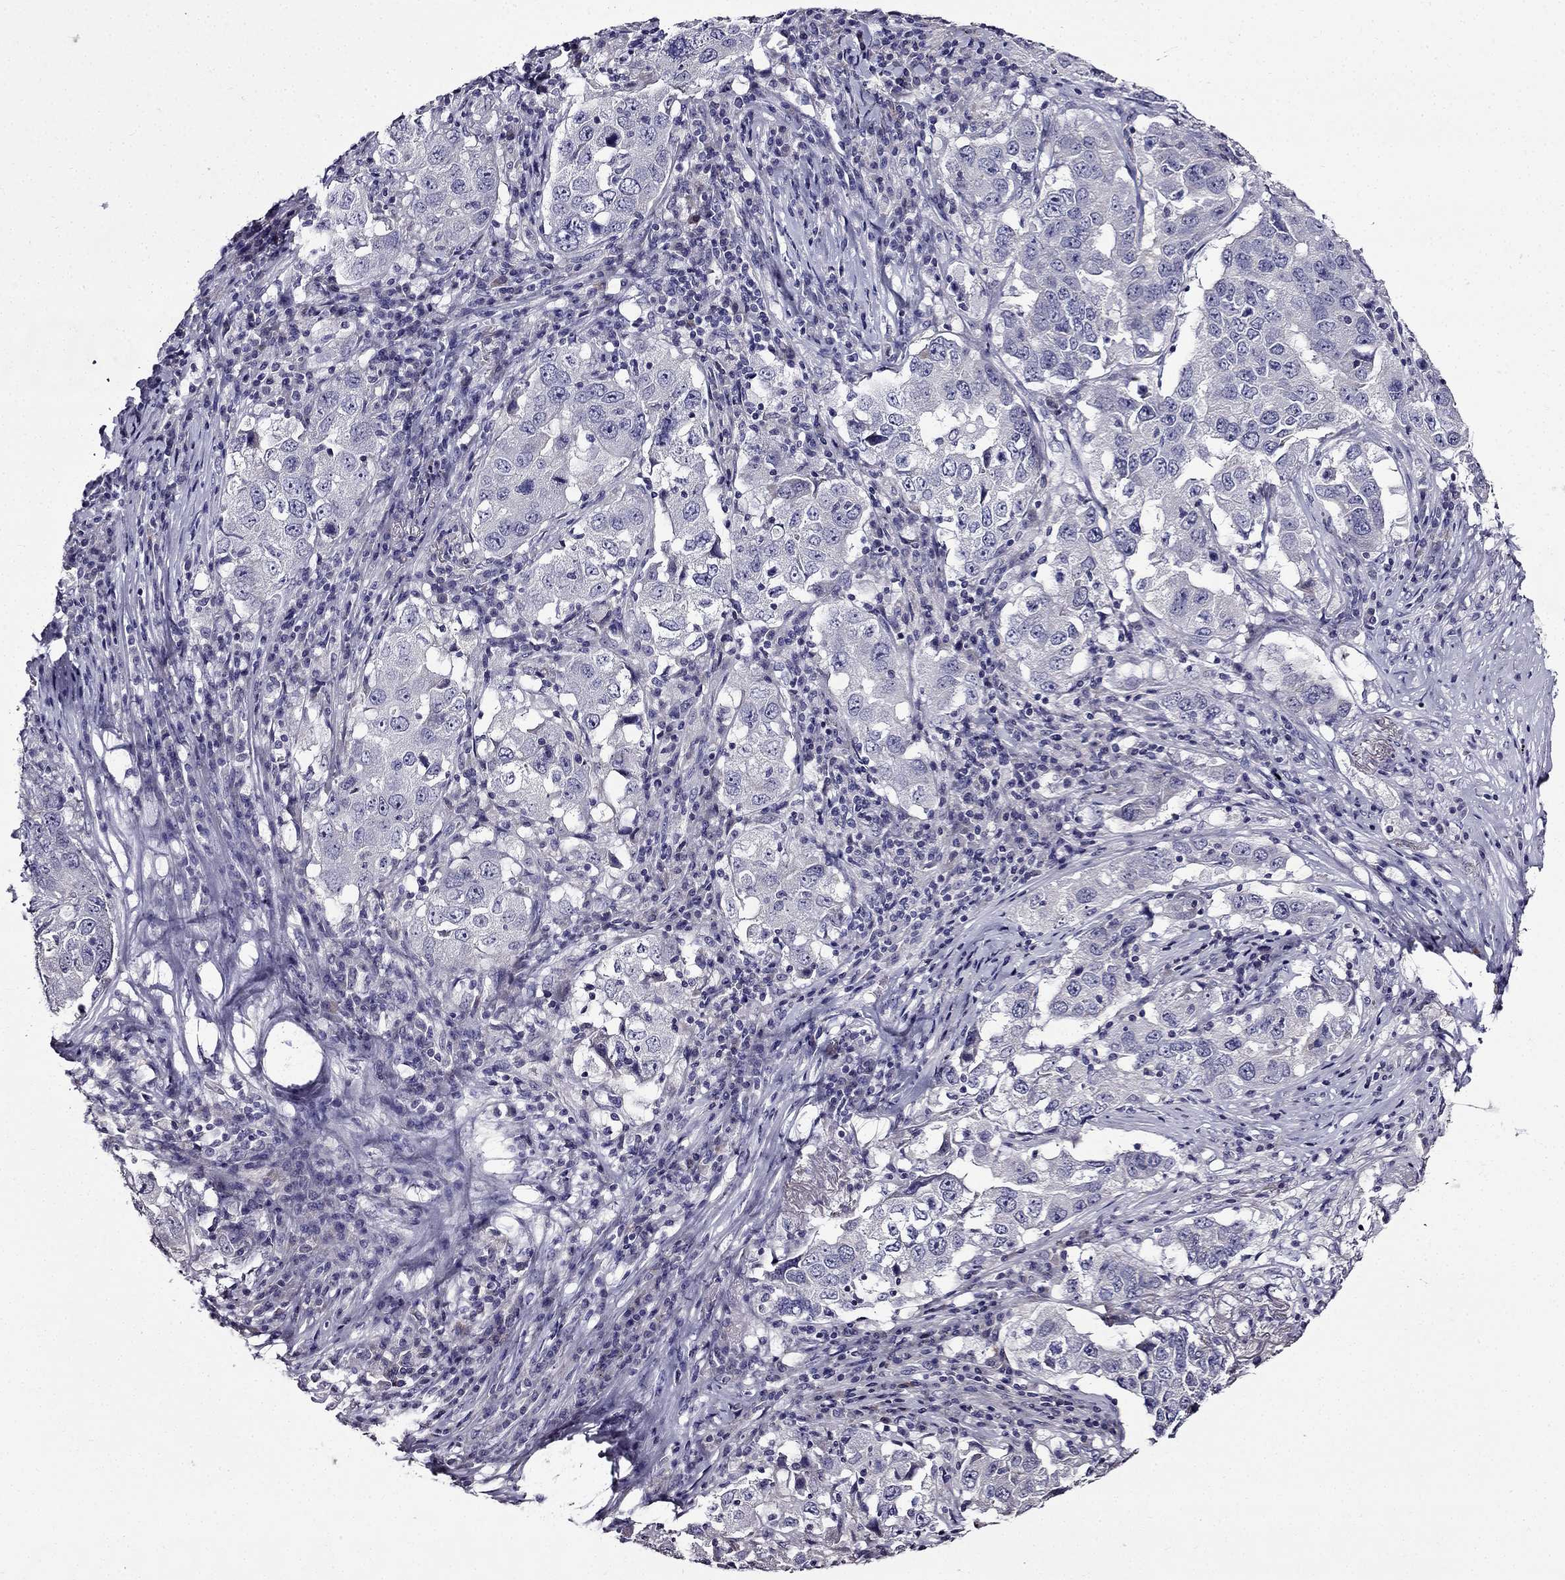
{"staining": {"intensity": "negative", "quantity": "none", "location": "none"}, "tissue": "lung cancer", "cell_type": "Tumor cells", "image_type": "cancer", "snomed": [{"axis": "morphology", "description": "Adenocarcinoma, NOS"}, {"axis": "topography", "description": "Lung"}], "caption": "DAB (3,3'-diaminobenzidine) immunohistochemical staining of human lung adenocarcinoma reveals no significant staining in tumor cells.", "gene": "TMEM266", "patient": {"sex": "male", "age": 73}}